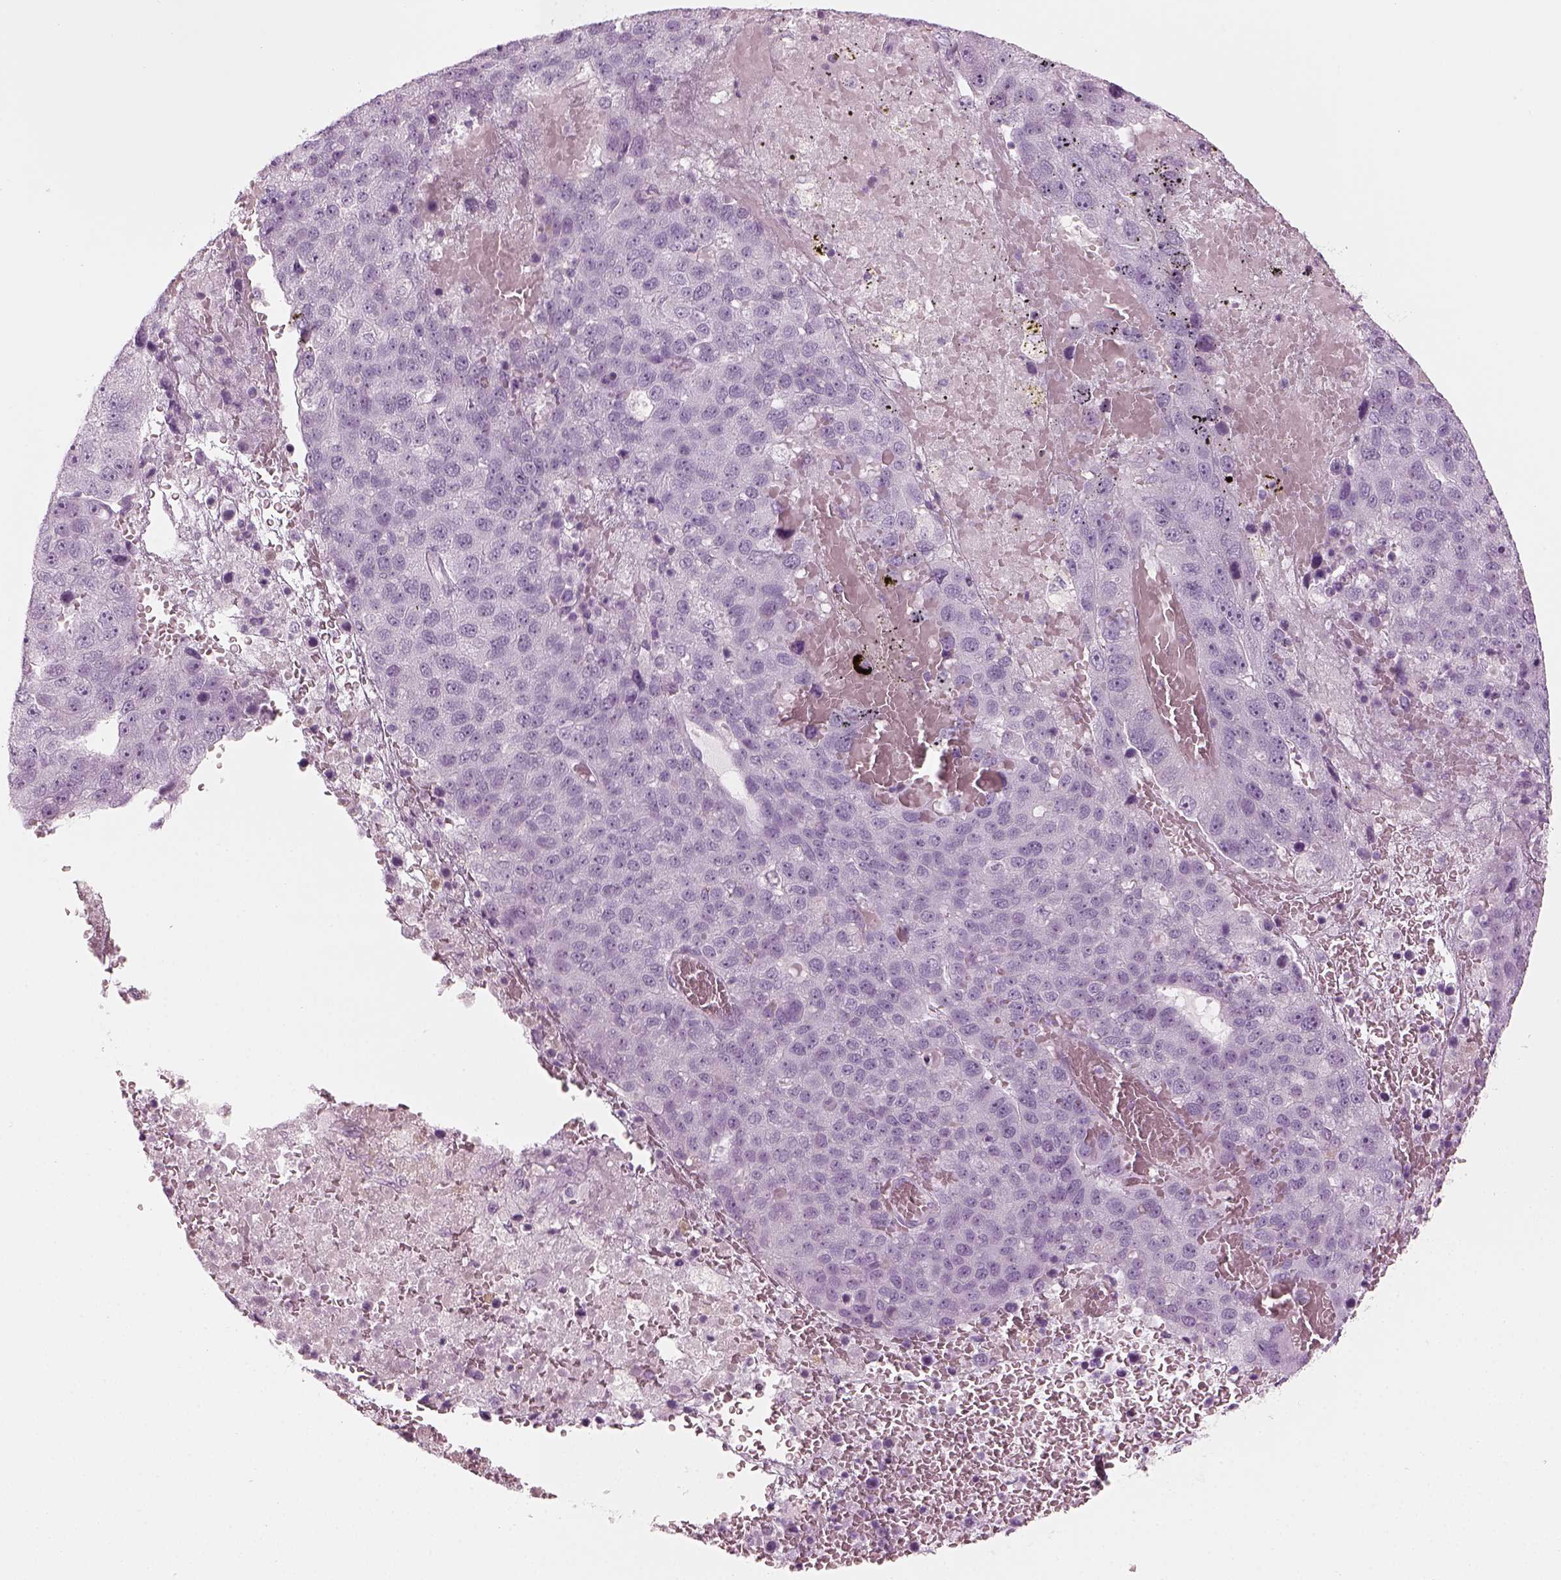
{"staining": {"intensity": "negative", "quantity": "none", "location": "none"}, "tissue": "pancreatic cancer", "cell_type": "Tumor cells", "image_type": "cancer", "snomed": [{"axis": "morphology", "description": "Adenocarcinoma, NOS"}, {"axis": "topography", "description": "Pancreas"}], "caption": "Tumor cells show no significant protein positivity in pancreatic cancer (adenocarcinoma).", "gene": "SAG", "patient": {"sex": "female", "age": 61}}